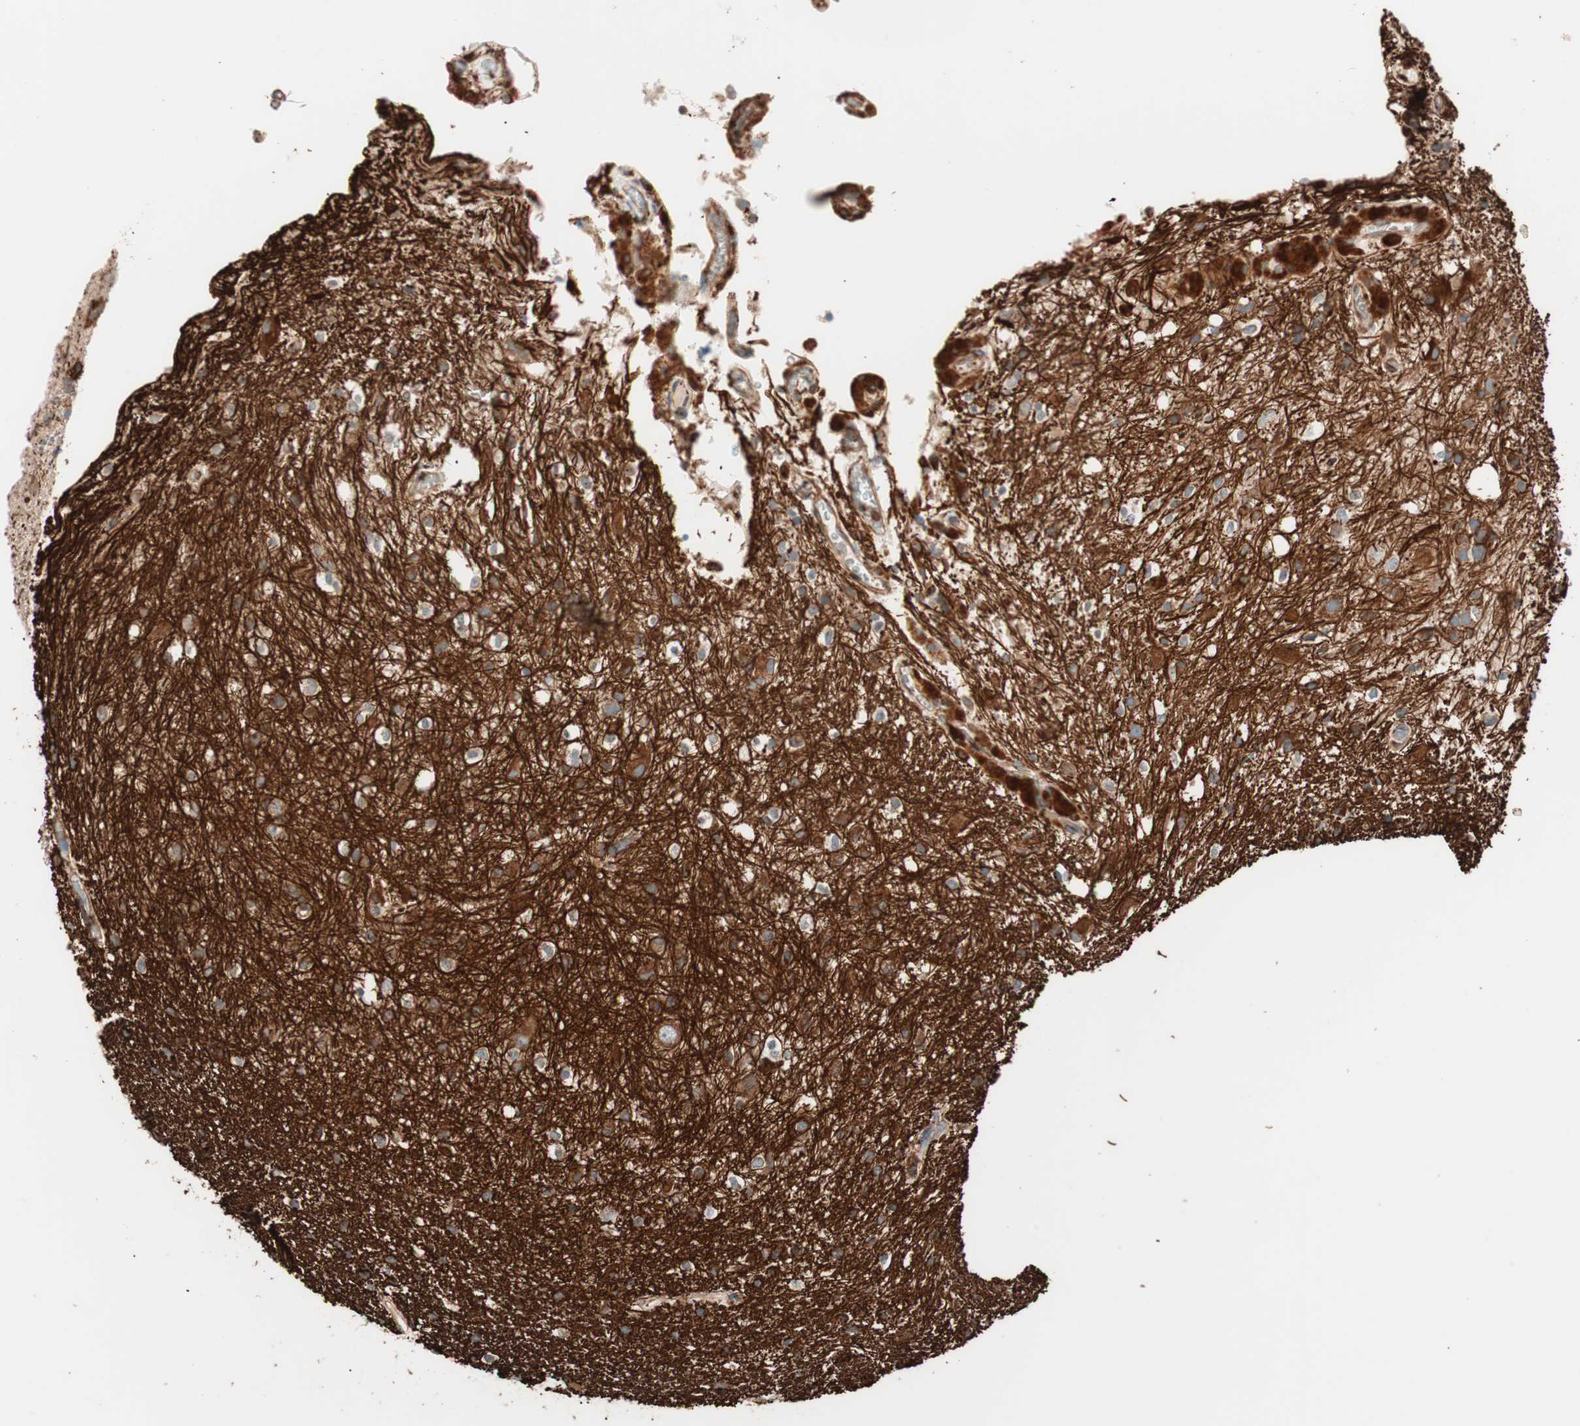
{"staining": {"intensity": "strong", "quantity": ">75%", "location": "cytoplasmic/membranous"}, "tissue": "glioma", "cell_type": "Tumor cells", "image_type": "cancer", "snomed": [{"axis": "morphology", "description": "Glioma, malignant, High grade"}, {"axis": "topography", "description": "Brain"}], "caption": "Malignant high-grade glioma tissue demonstrates strong cytoplasmic/membranous staining in about >75% of tumor cells", "gene": "VEGFA", "patient": {"sex": "male", "age": 47}}